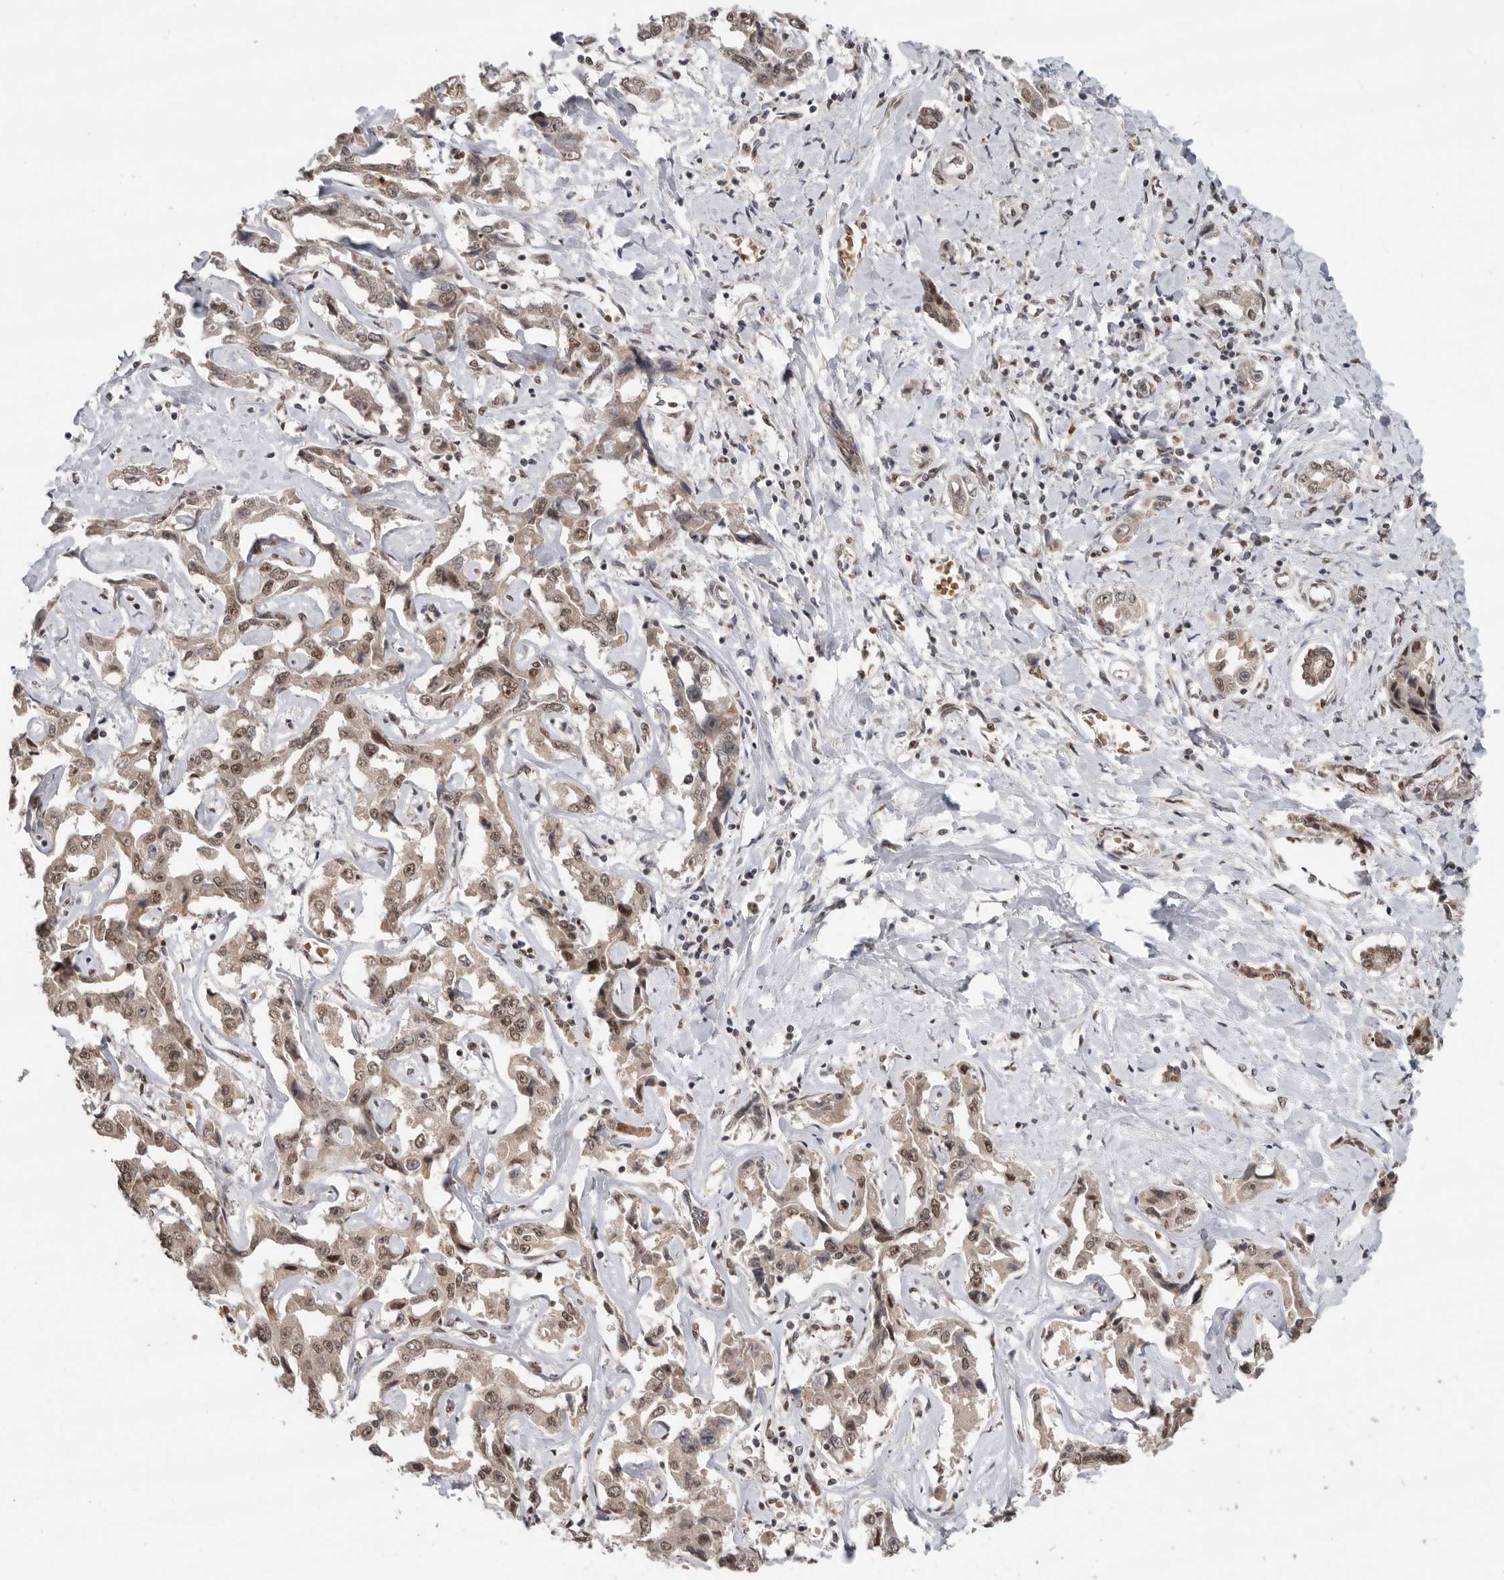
{"staining": {"intensity": "weak", "quantity": ">75%", "location": "cytoplasmic/membranous,nuclear"}, "tissue": "liver cancer", "cell_type": "Tumor cells", "image_type": "cancer", "snomed": [{"axis": "morphology", "description": "Cholangiocarcinoma"}, {"axis": "topography", "description": "Liver"}], "caption": "A photomicrograph showing weak cytoplasmic/membranous and nuclear positivity in about >75% of tumor cells in cholangiocarcinoma (liver), as visualized by brown immunohistochemical staining.", "gene": "PPP1R10", "patient": {"sex": "male", "age": 59}}